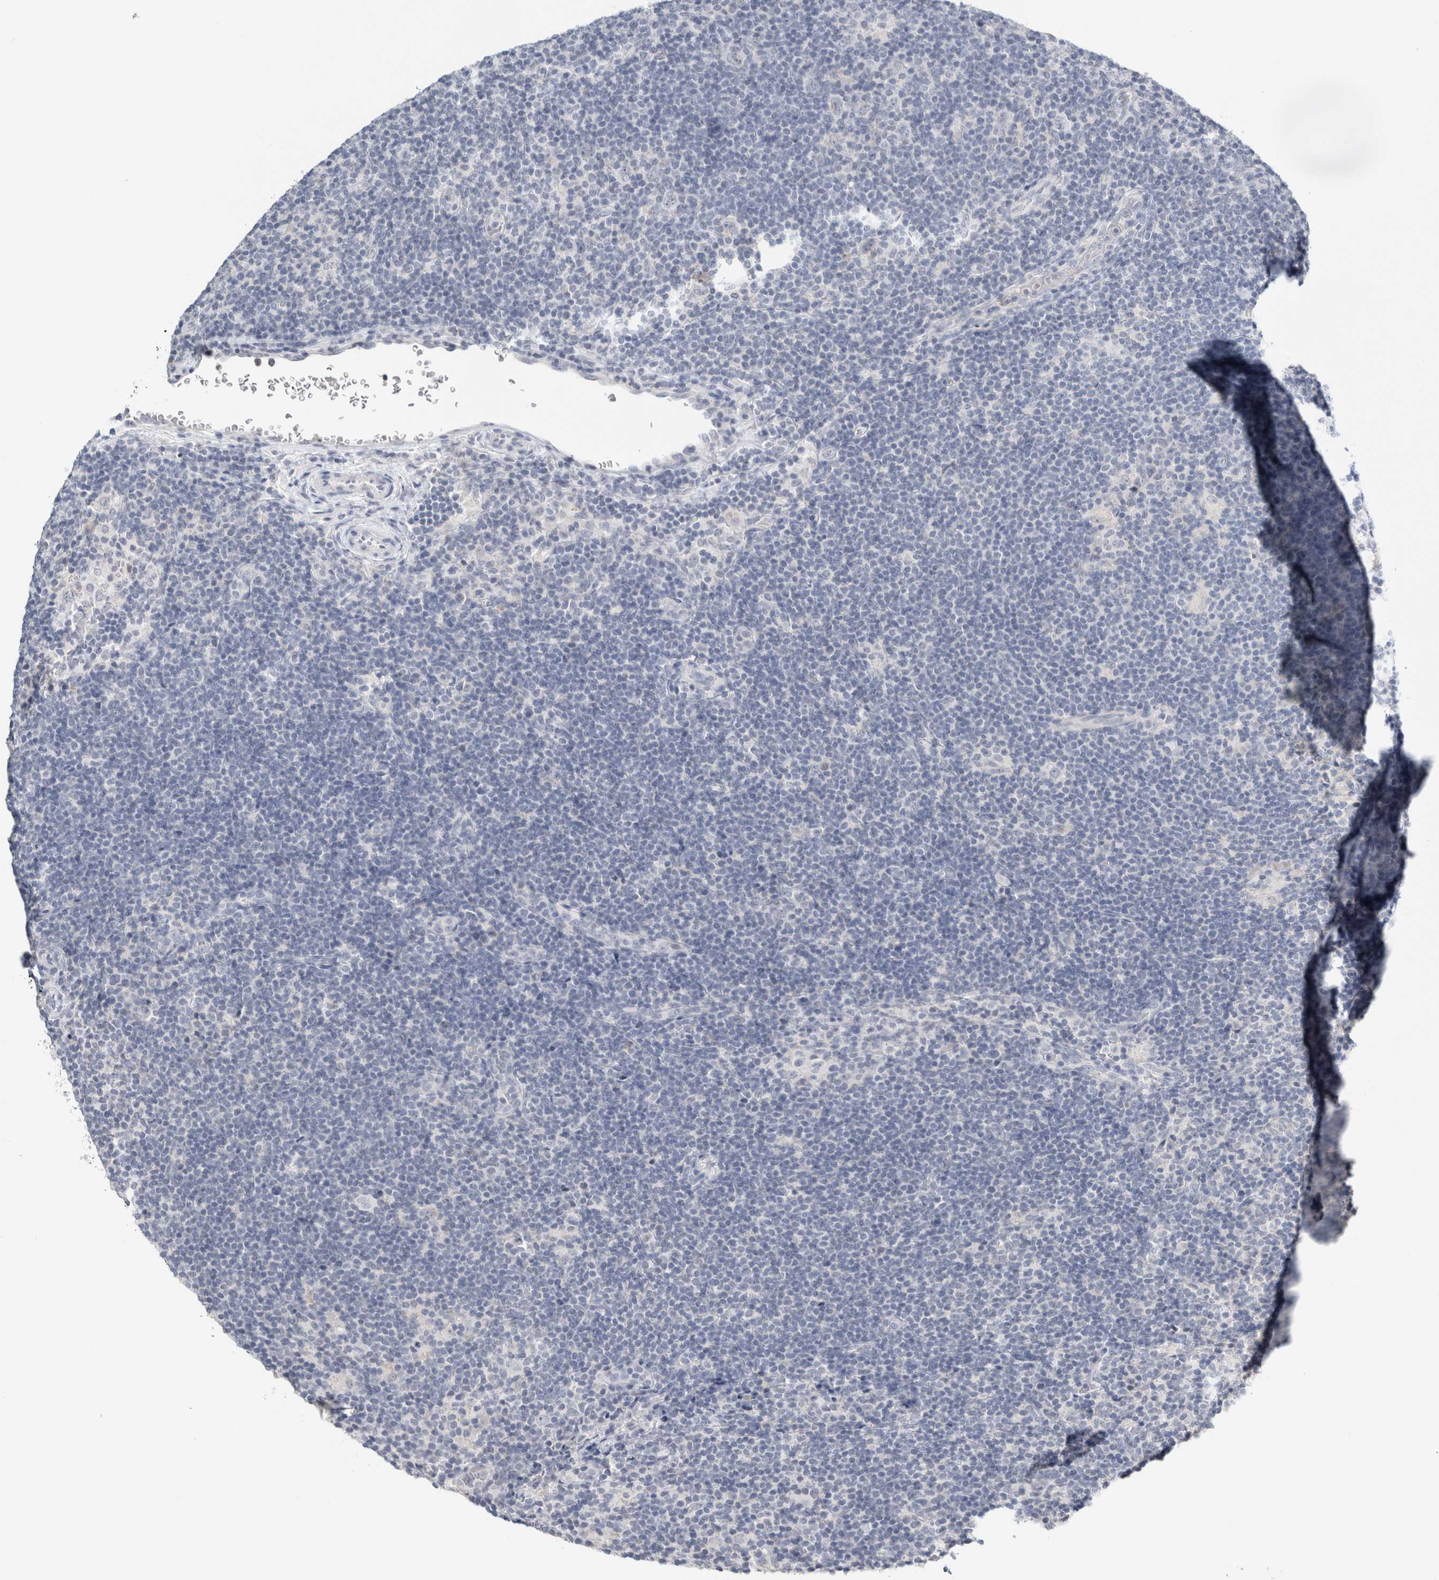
{"staining": {"intensity": "negative", "quantity": "none", "location": "none"}, "tissue": "lymphoma", "cell_type": "Tumor cells", "image_type": "cancer", "snomed": [{"axis": "morphology", "description": "Hodgkin's disease, NOS"}, {"axis": "topography", "description": "Lymph node"}], "caption": "Immunohistochemistry (IHC) of lymphoma reveals no expression in tumor cells. (Immunohistochemistry (IHC), brightfield microscopy, high magnification).", "gene": "CRAT", "patient": {"sex": "female", "age": 57}}